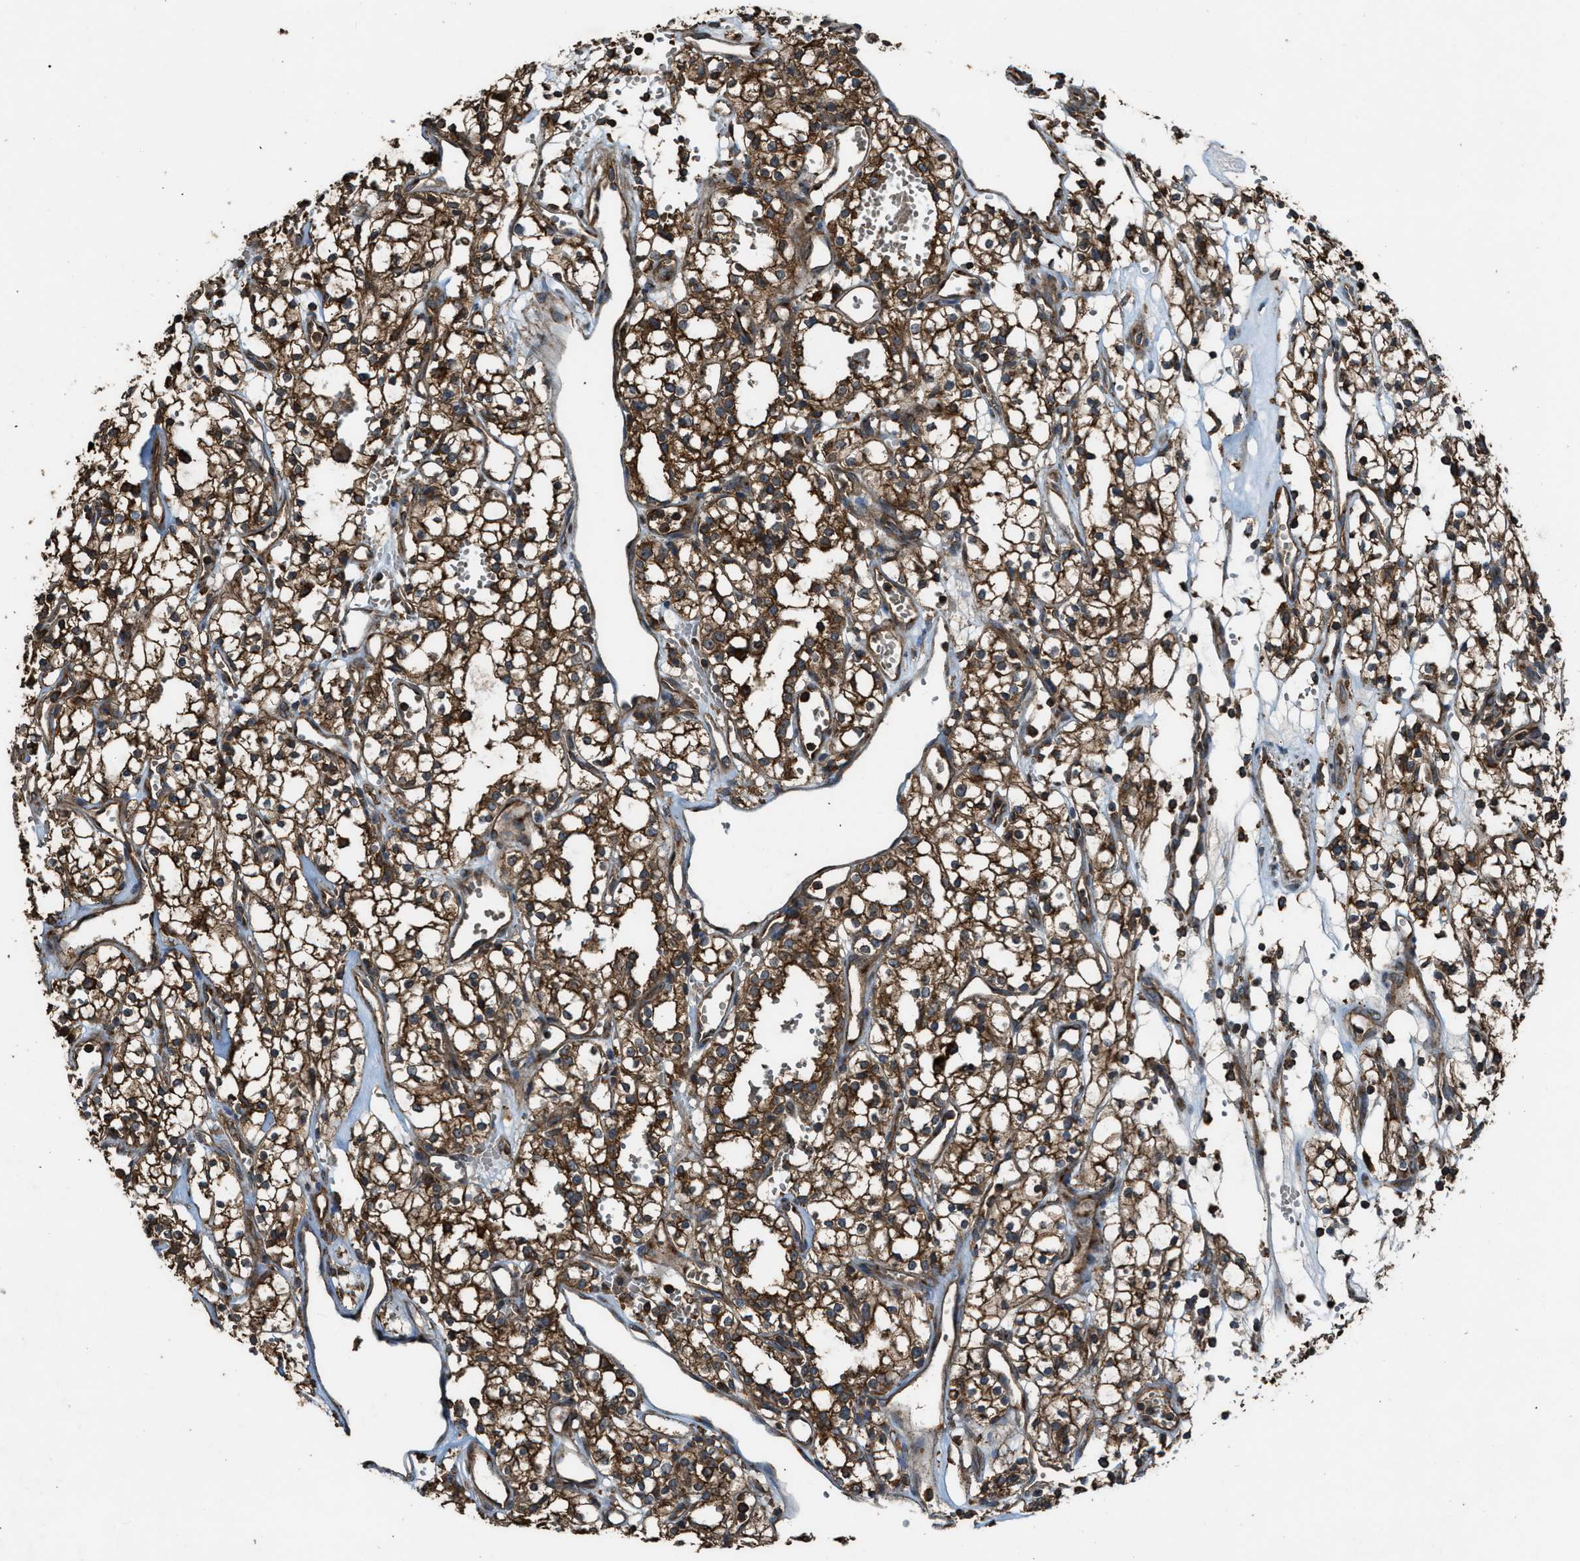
{"staining": {"intensity": "strong", "quantity": ">75%", "location": "cytoplasmic/membranous"}, "tissue": "renal cancer", "cell_type": "Tumor cells", "image_type": "cancer", "snomed": [{"axis": "morphology", "description": "Adenocarcinoma, NOS"}, {"axis": "topography", "description": "Kidney"}], "caption": "A micrograph of renal adenocarcinoma stained for a protein displays strong cytoplasmic/membranous brown staining in tumor cells.", "gene": "MAP3K8", "patient": {"sex": "male", "age": 59}}